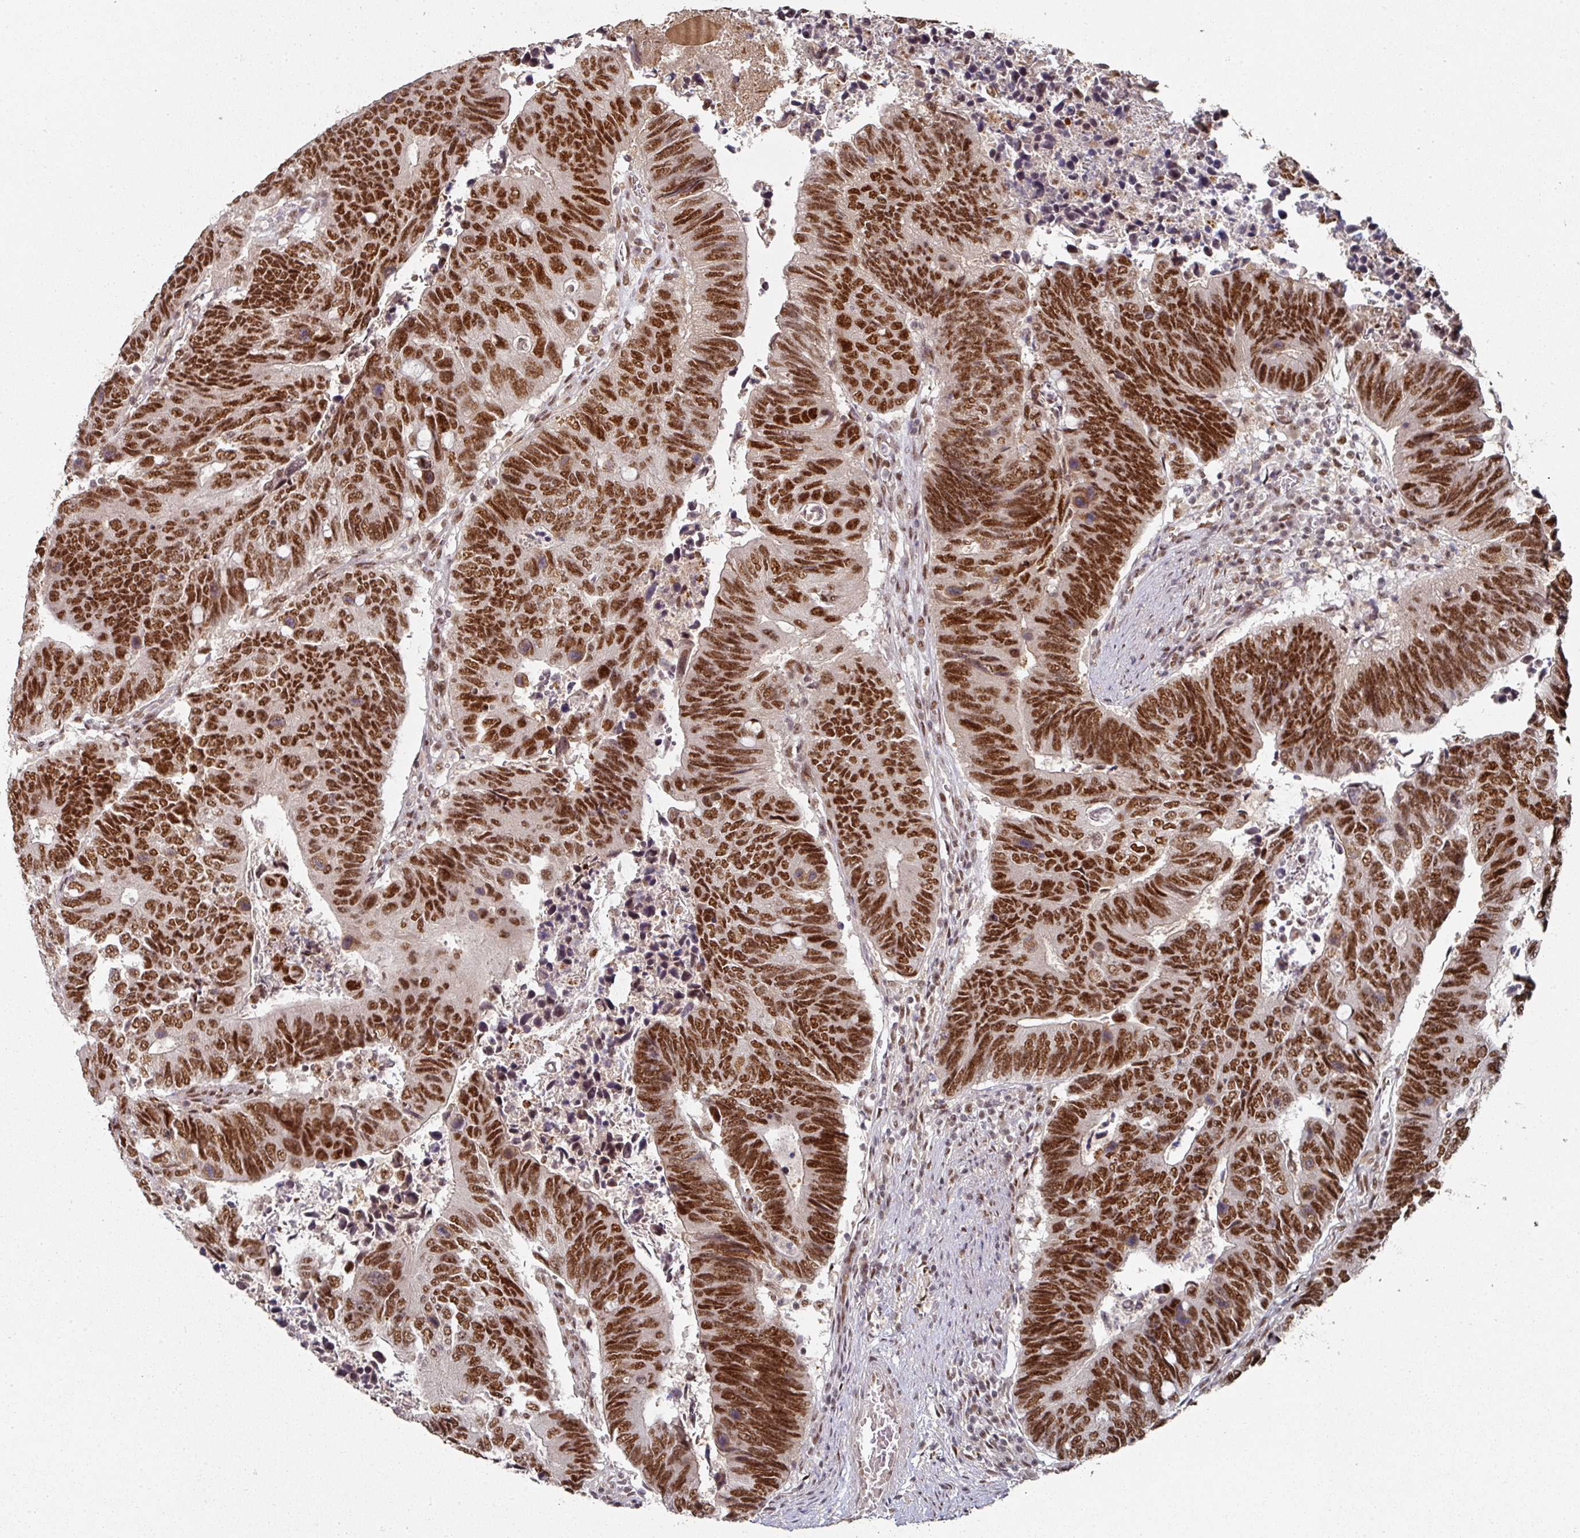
{"staining": {"intensity": "strong", "quantity": ">75%", "location": "nuclear"}, "tissue": "colorectal cancer", "cell_type": "Tumor cells", "image_type": "cancer", "snomed": [{"axis": "morphology", "description": "Adenocarcinoma, NOS"}, {"axis": "topography", "description": "Colon"}], "caption": "Brown immunohistochemical staining in colorectal adenocarcinoma shows strong nuclear staining in approximately >75% of tumor cells.", "gene": "MEPCE", "patient": {"sex": "male", "age": 87}}